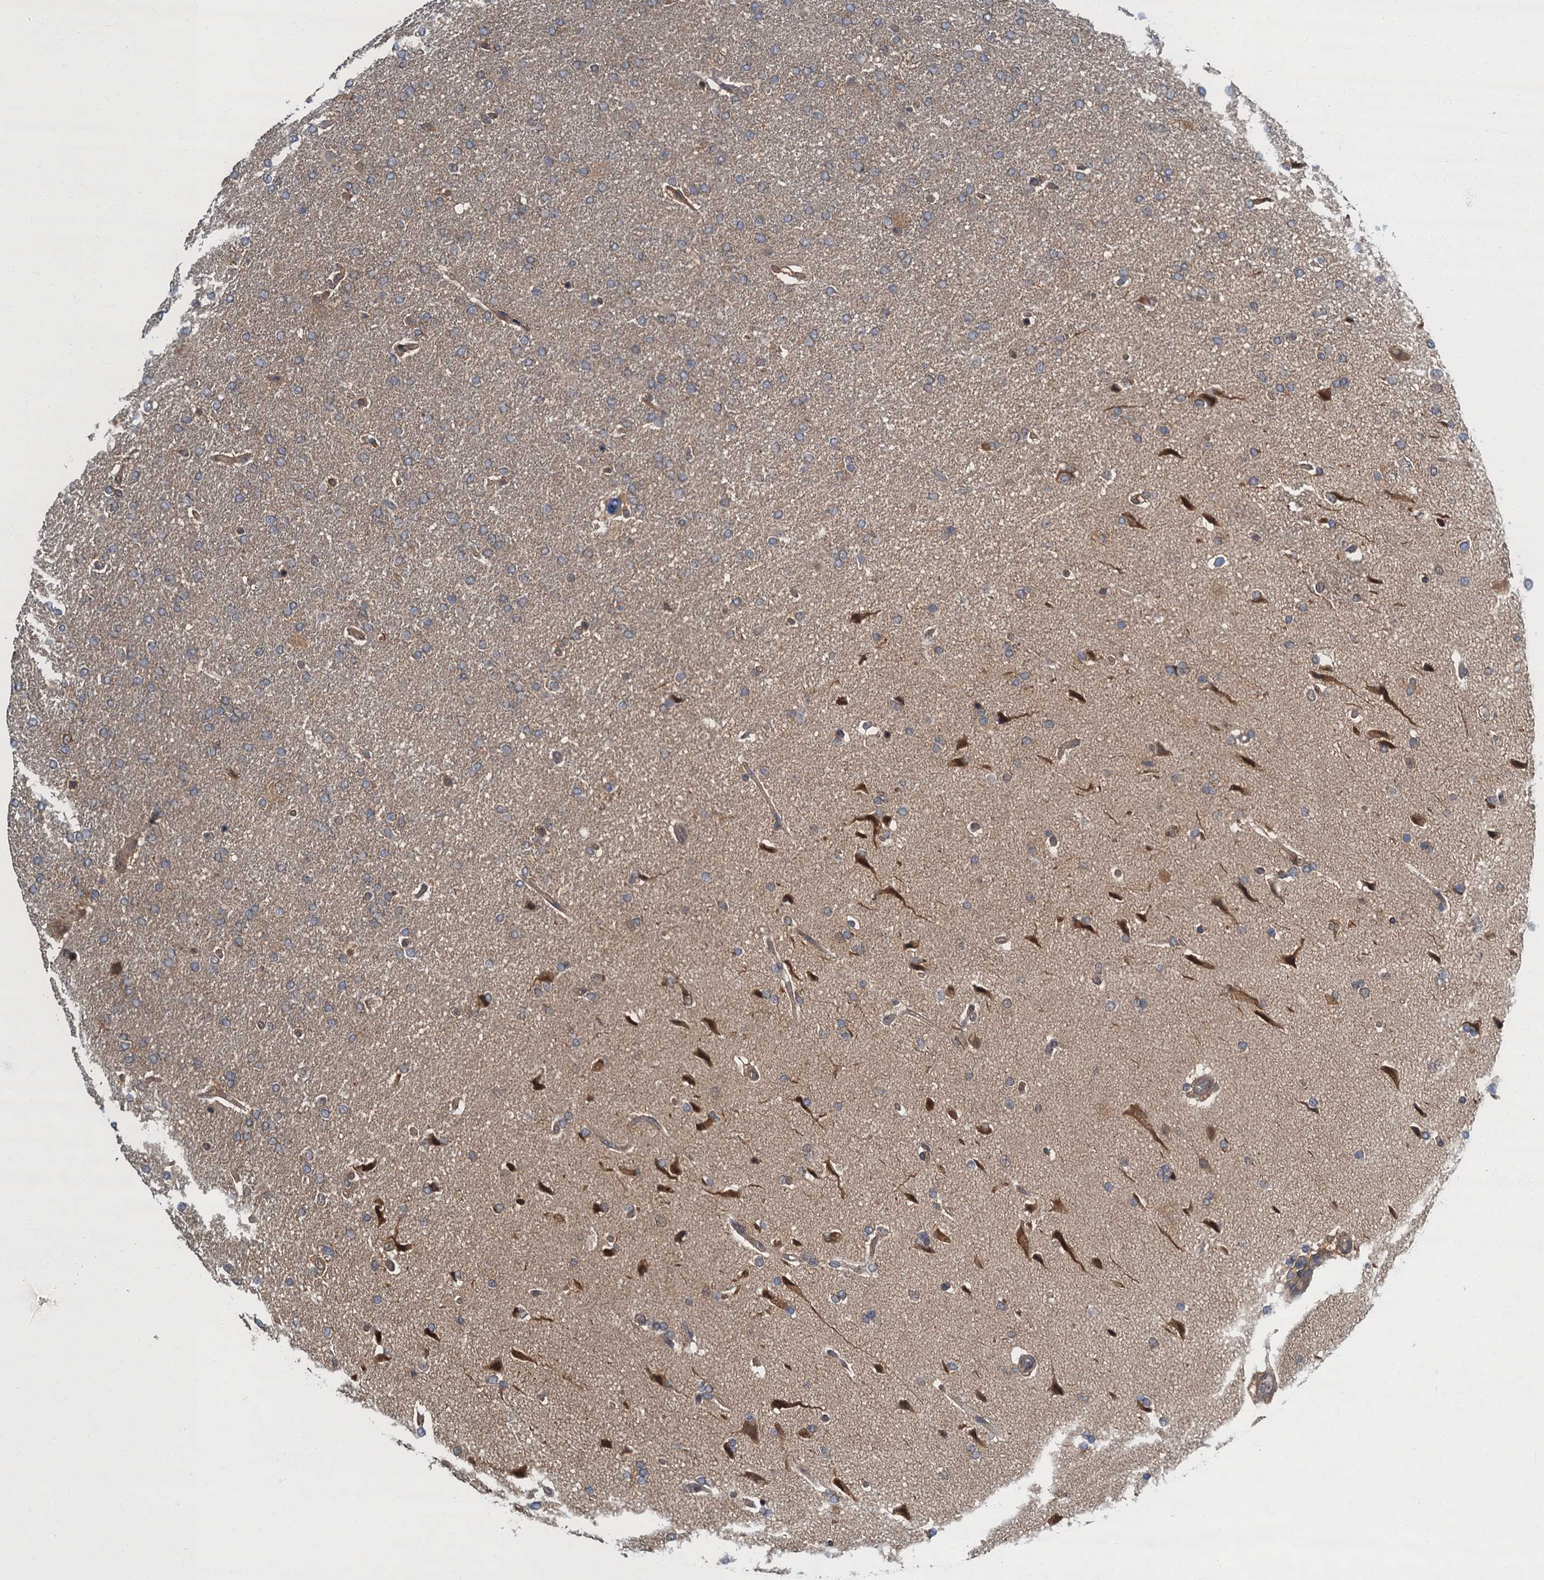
{"staining": {"intensity": "weak", "quantity": "<25%", "location": "cytoplasmic/membranous"}, "tissue": "glioma", "cell_type": "Tumor cells", "image_type": "cancer", "snomed": [{"axis": "morphology", "description": "Glioma, malignant, High grade"}, {"axis": "topography", "description": "Brain"}], "caption": "Immunohistochemistry of malignant glioma (high-grade) demonstrates no positivity in tumor cells. Nuclei are stained in blue.", "gene": "TBCK", "patient": {"sex": "male", "age": 72}}